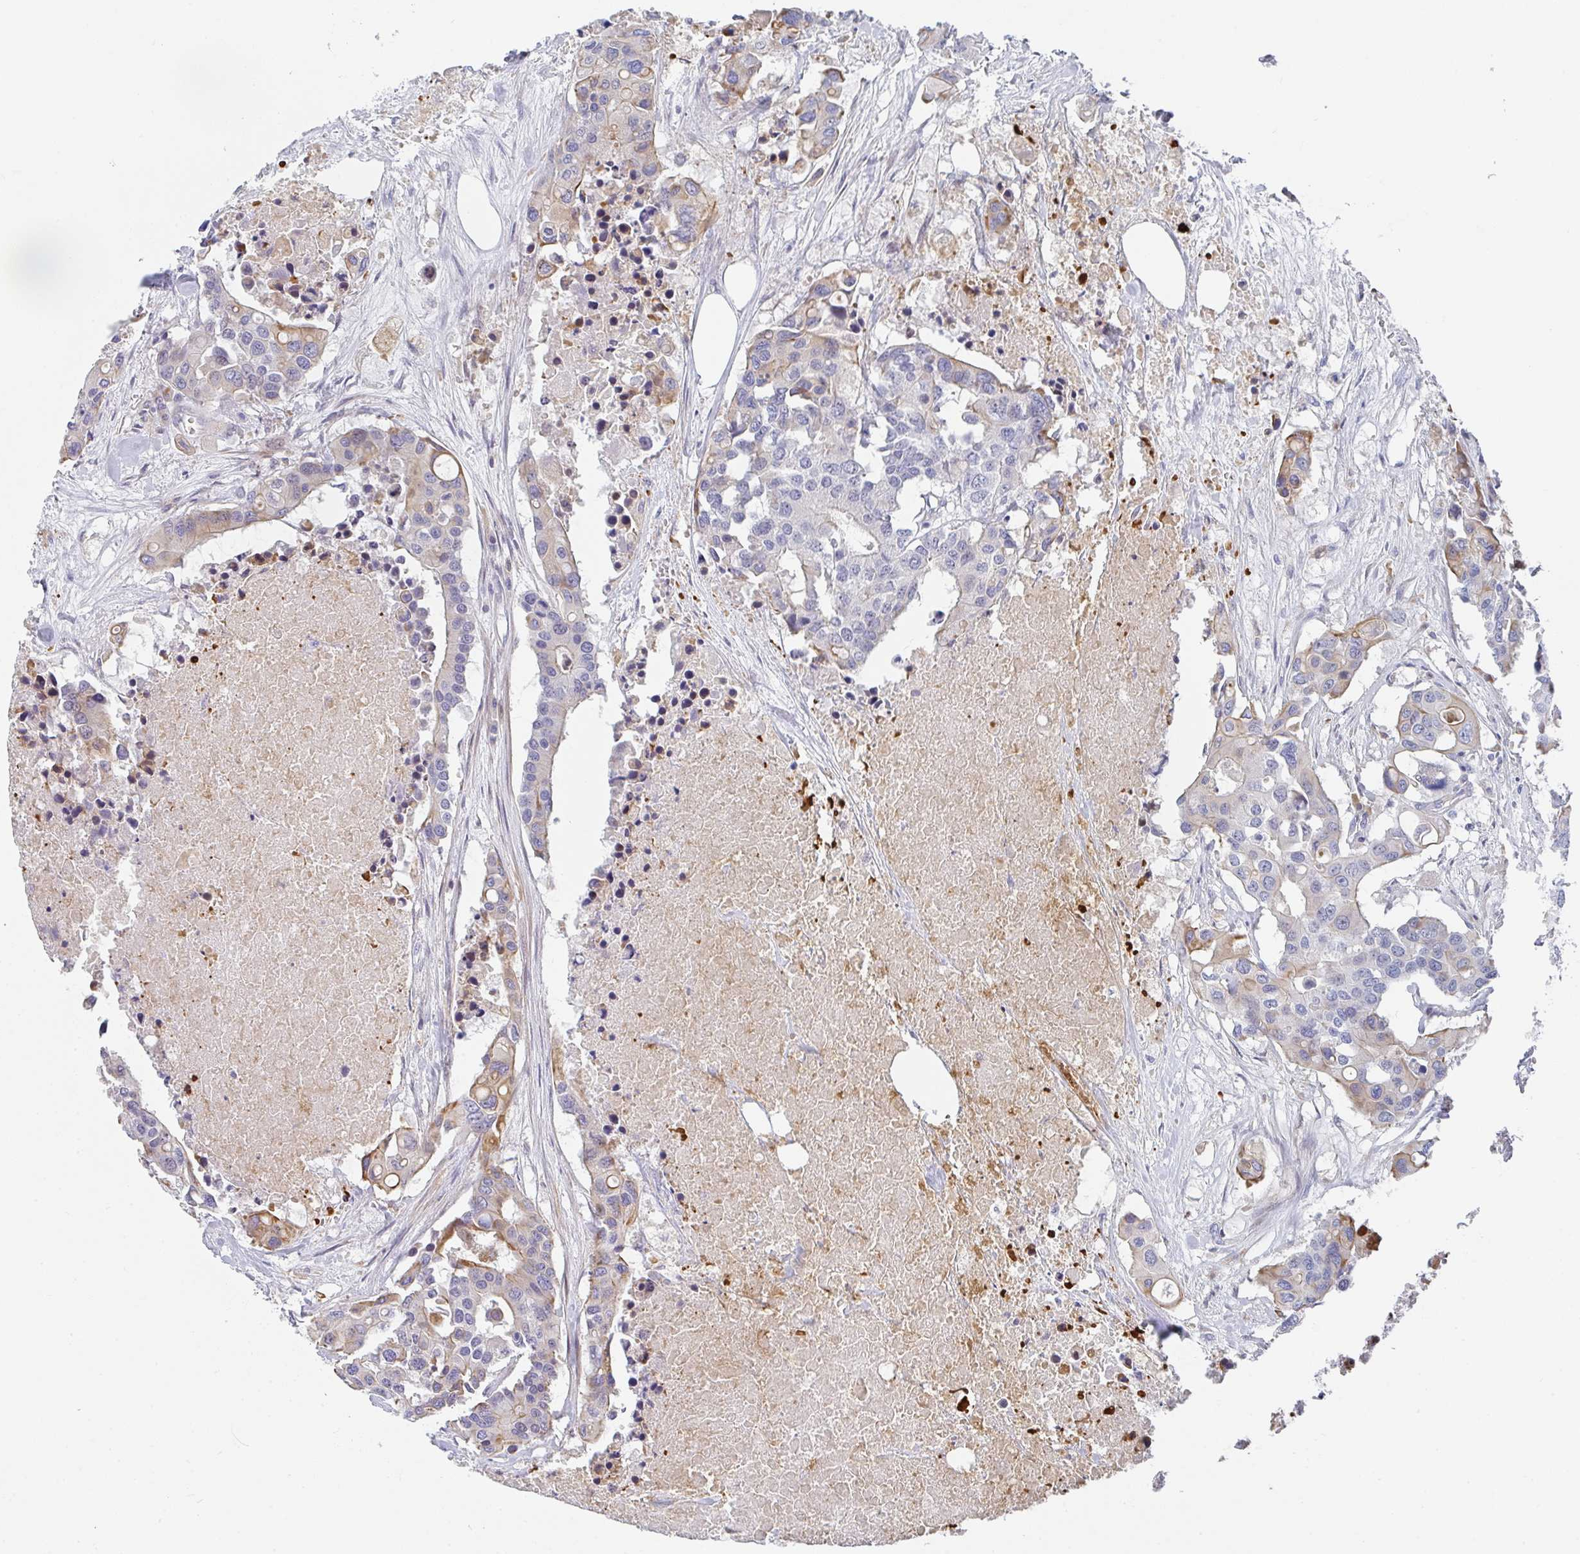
{"staining": {"intensity": "moderate", "quantity": "<25%", "location": "cytoplasmic/membranous"}, "tissue": "colorectal cancer", "cell_type": "Tumor cells", "image_type": "cancer", "snomed": [{"axis": "morphology", "description": "Adenocarcinoma, NOS"}, {"axis": "topography", "description": "Colon"}], "caption": "A brown stain highlights moderate cytoplasmic/membranous positivity of a protein in human adenocarcinoma (colorectal) tumor cells.", "gene": "KLHL33", "patient": {"sex": "male", "age": 77}}